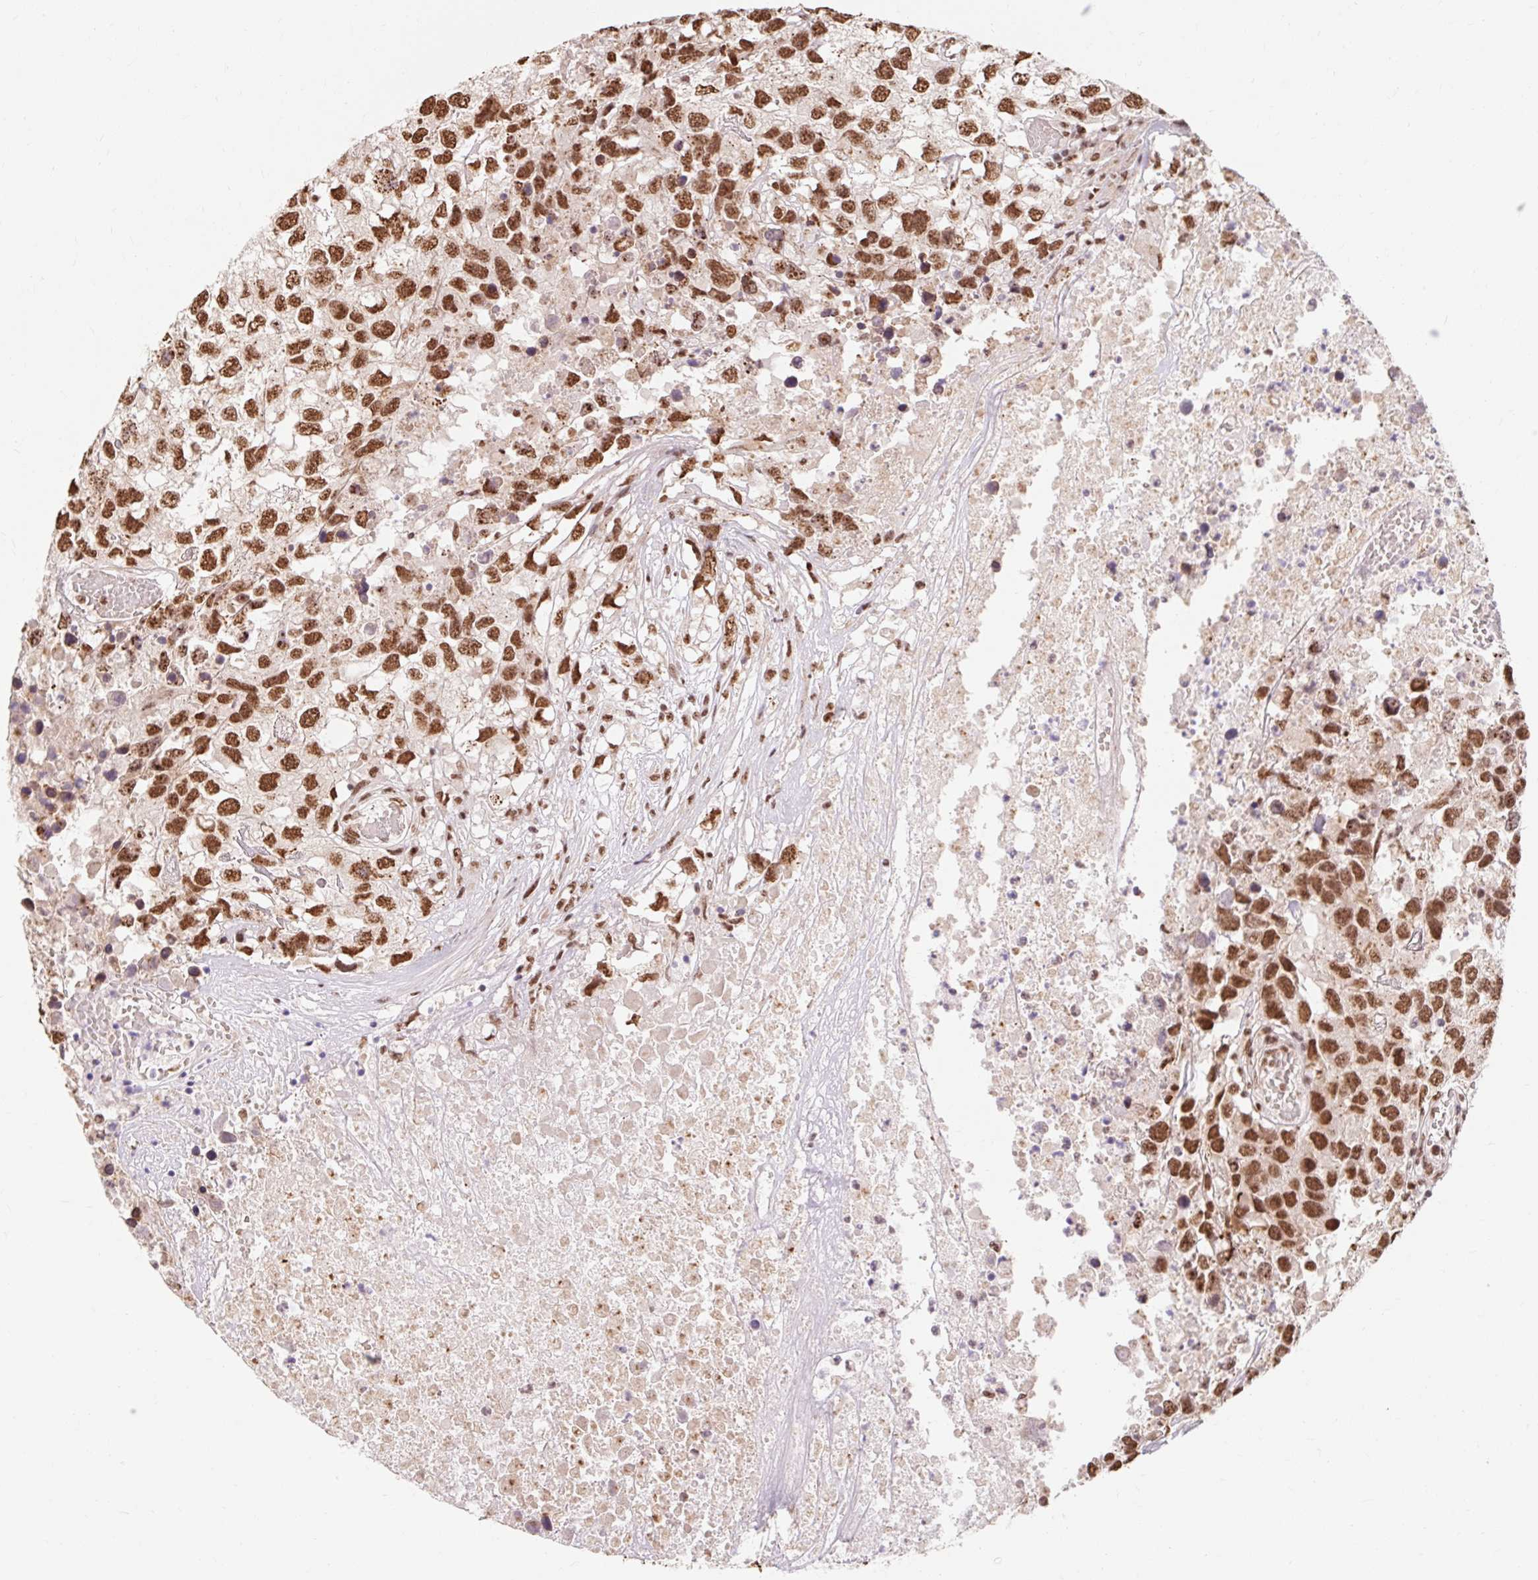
{"staining": {"intensity": "strong", "quantity": ">75%", "location": "nuclear"}, "tissue": "testis cancer", "cell_type": "Tumor cells", "image_type": "cancer", "snomed": [{"axis": "morphology", "description": "Carcinoma, Embryonal, NOS"}, {"axis": "topography", "description": "Testis"}], "caption": "IHC photomicrograph of testis embryonal carcinoma stained for a protein (brown), which reveals high levels of strong nuclear staining in approximately >75% of tumor cells.", "gene": "BICRA", "patient": {"sex": "male", "age": 83}}